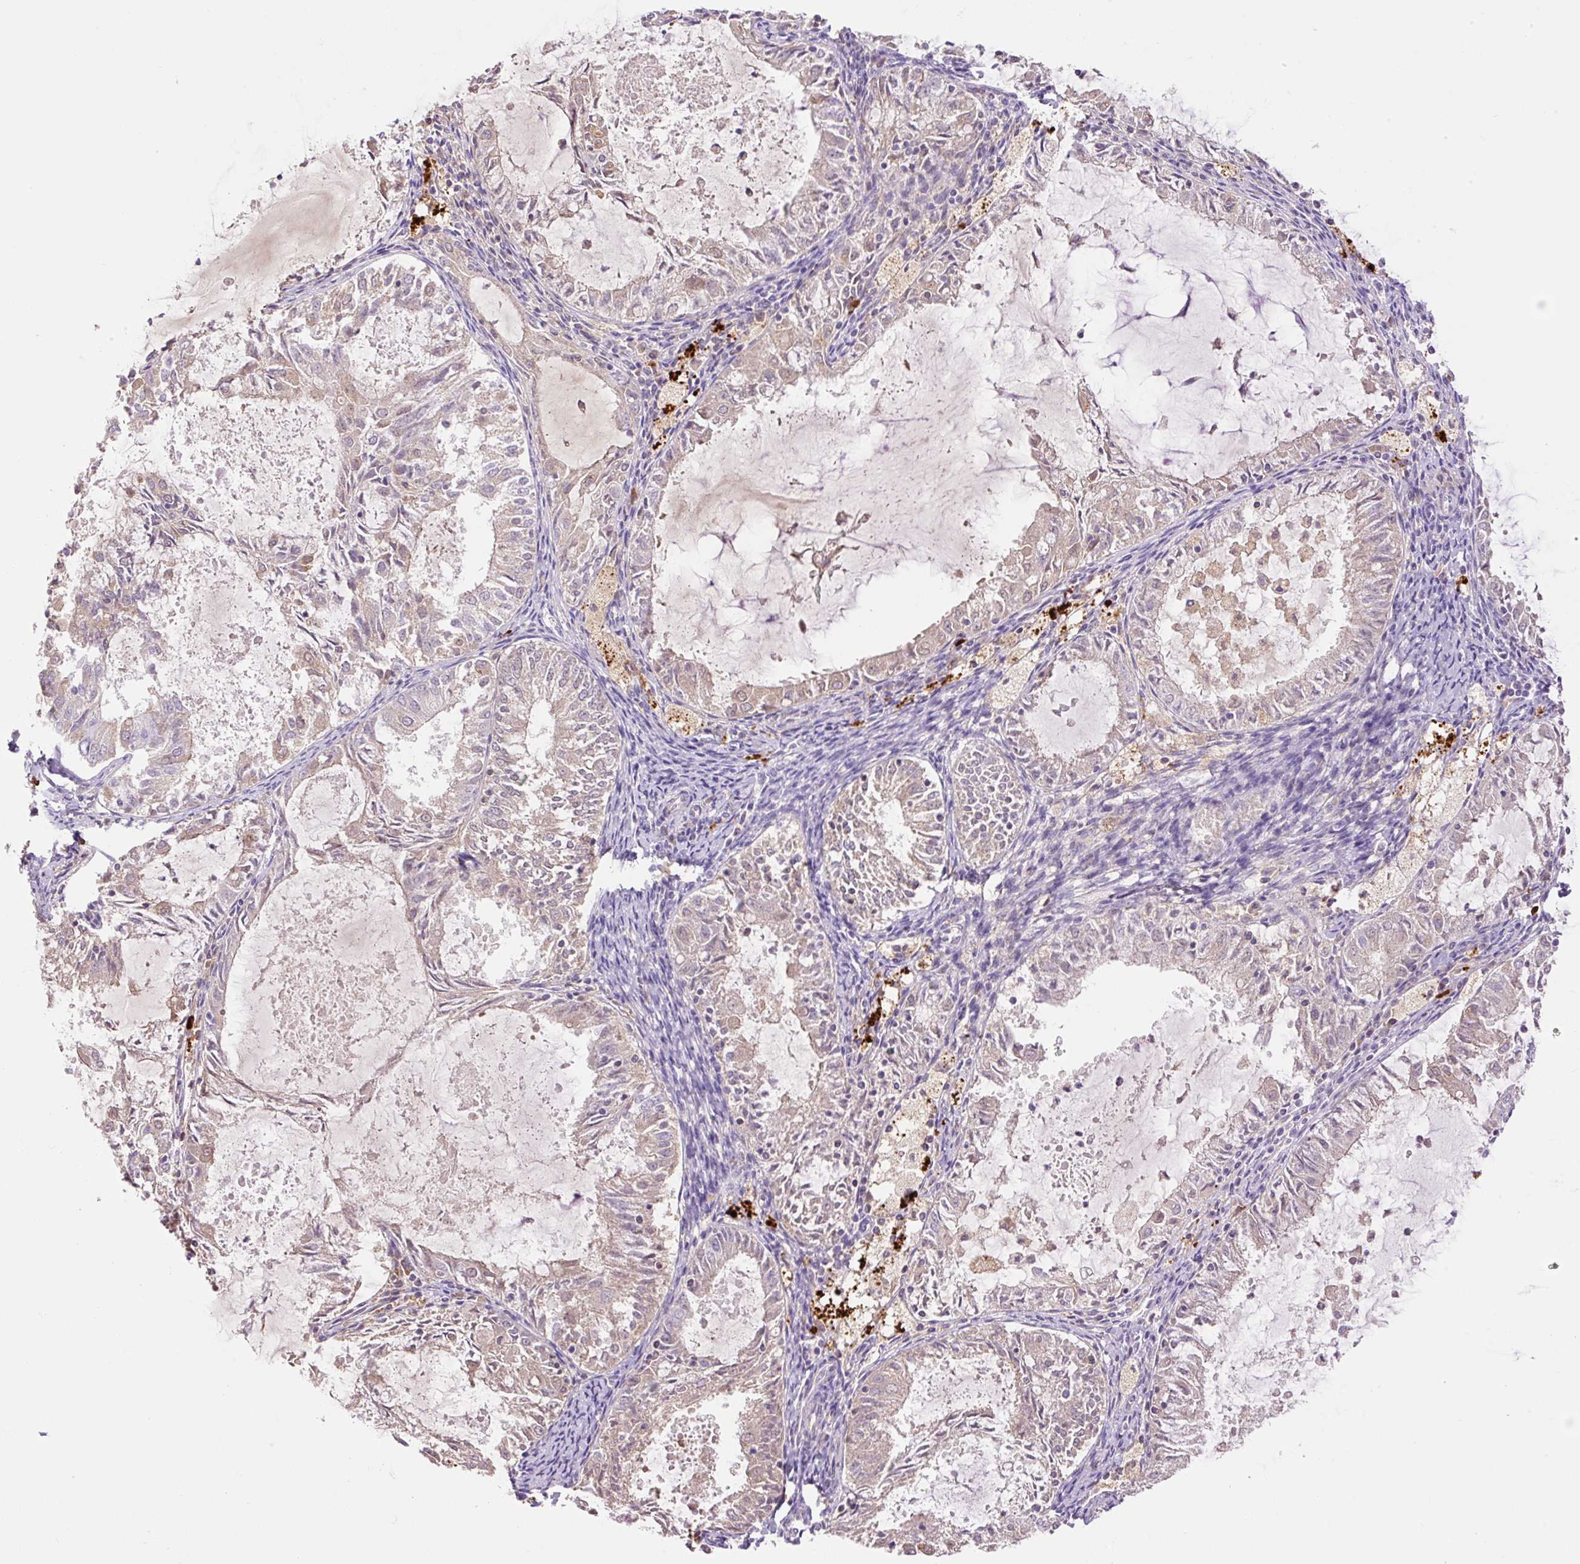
{"staining": {"intensity": "negative", "quantity": "none", "location": "none"}, "tissue": "endometrial cancer", "cell_type": "Tumor cells", "image_type": "cancer", "snomed": [{"axis": "morphology", "description": "Adenocarcinoma, NOS"}, {"axis": "topography", "description": "Endometrium"}], "caption": "High power microscopy image of an immunohistochemistry histopathology image of endometrial cancer (adenocarcinoma), revealing no significant staining in tumor cells. (DAB (3,3'-diaminobenzidine) immunohistochemistry (IHC) visualized using brightfield microscopy, high magnification).", "gene": "HABP4", "patient": {"sex": "female", "age": 57}}